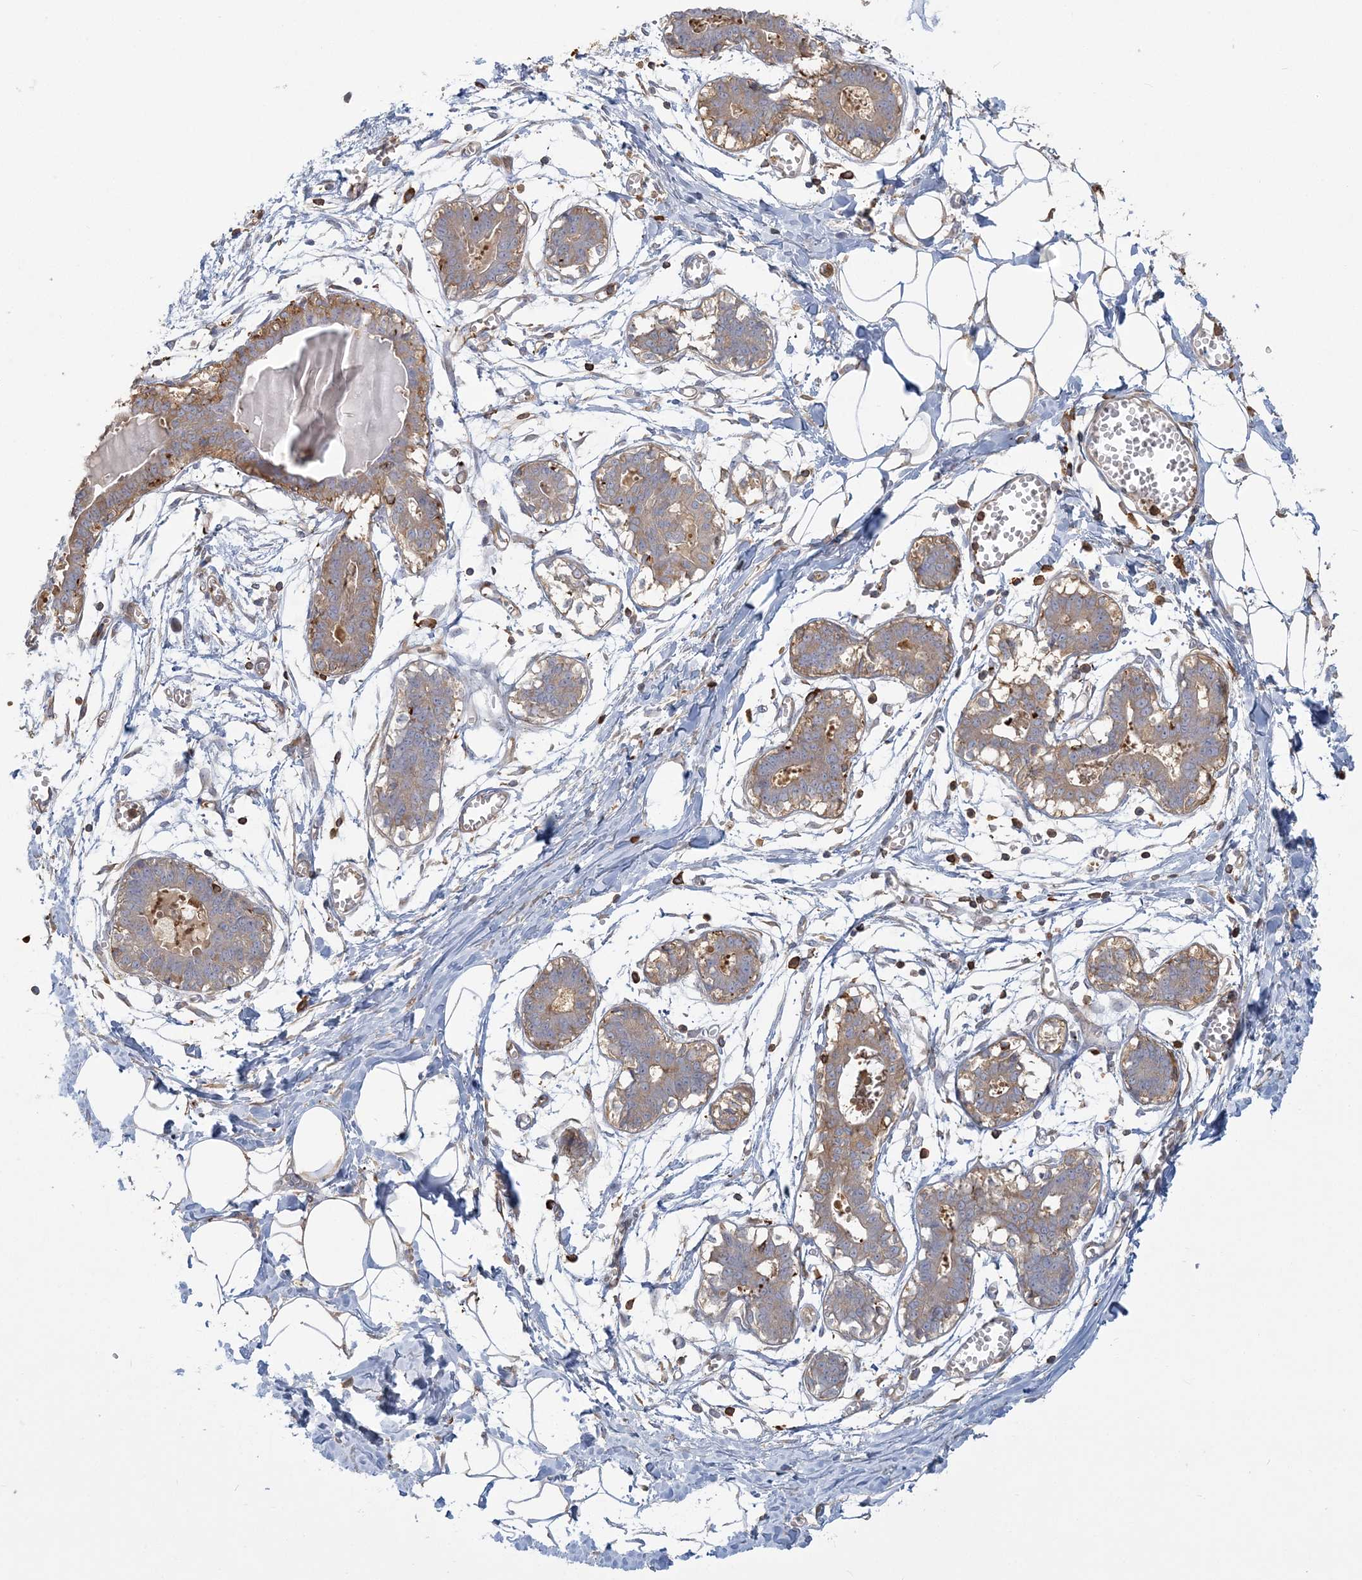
{"staining": {"intensity": "negative", "quantity": "none", "location": "none"}, "tissue": "breast", "cell_type": "Adipocytes", "image_type": "normal", "snomed": [{"axis": "morphology", "description": "Normal tissue, NOS"}, {"axis": "topography", "description": "Breast"}], "caption": "High power microscopy photomicrograph of an immunohistochemistry micrograph of benign breast, revealing no significant staining in adipocytes.", "gene": "ANKS1A", "patient": {"sex": "female", "age": 27}}